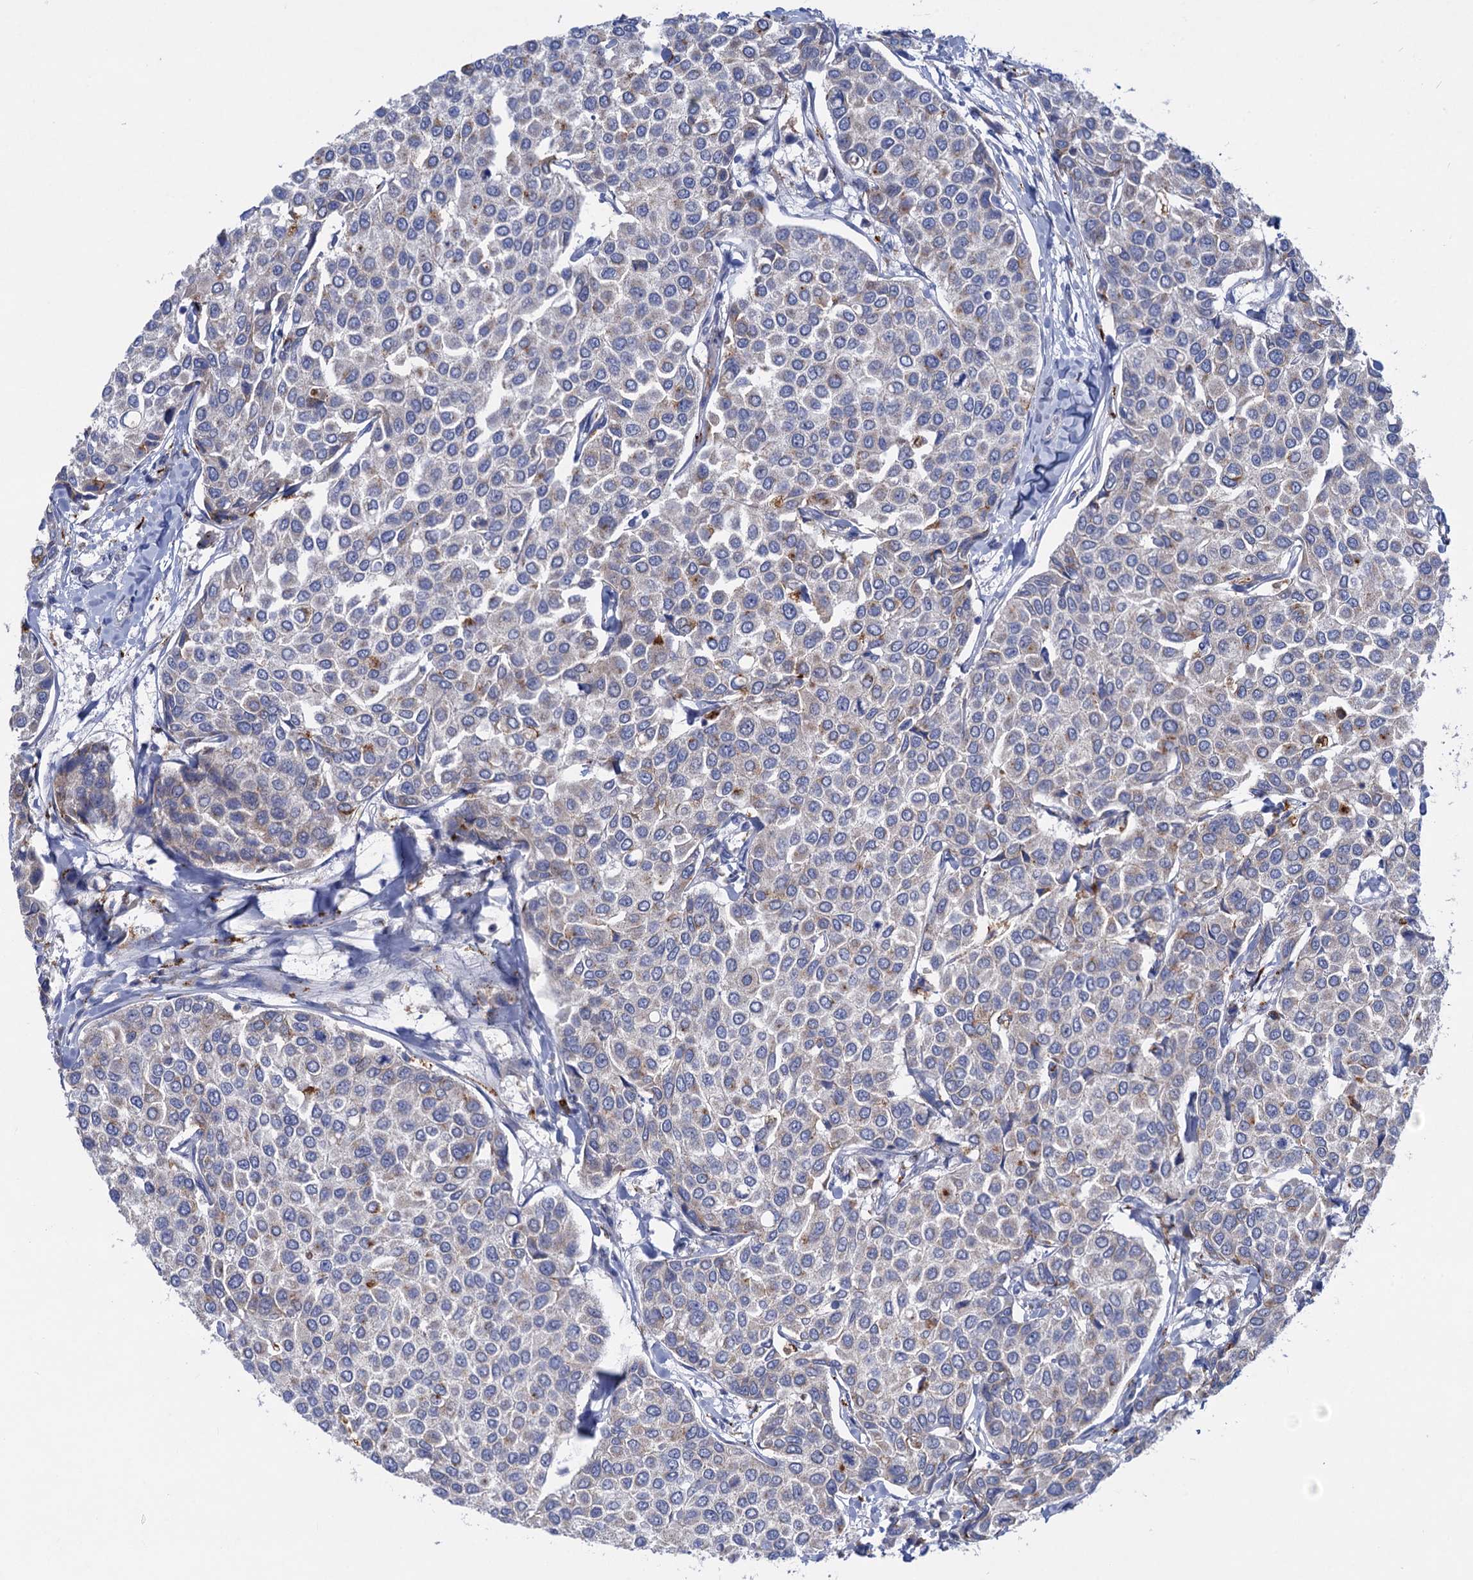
{"staining": {"intensity": "negative", "quantity": "none", "location": "none"}, "tissue": "breast cancer", "cell_type": "Tumor cells", "image_type": "cancer", "snomed": [{"axis": "morphology", "description": "Duct carcinoma"}, {"axis": "topography", "description": "Breast"}], "caption": "Immunohistochemistry photomicrograph of intraductal carcinoma (breast) stained for a protein (brown), which exhibits no positivity in tumor cells.", "gene": "ANKS3", "patient": {"sex": "female", "age": 55}}